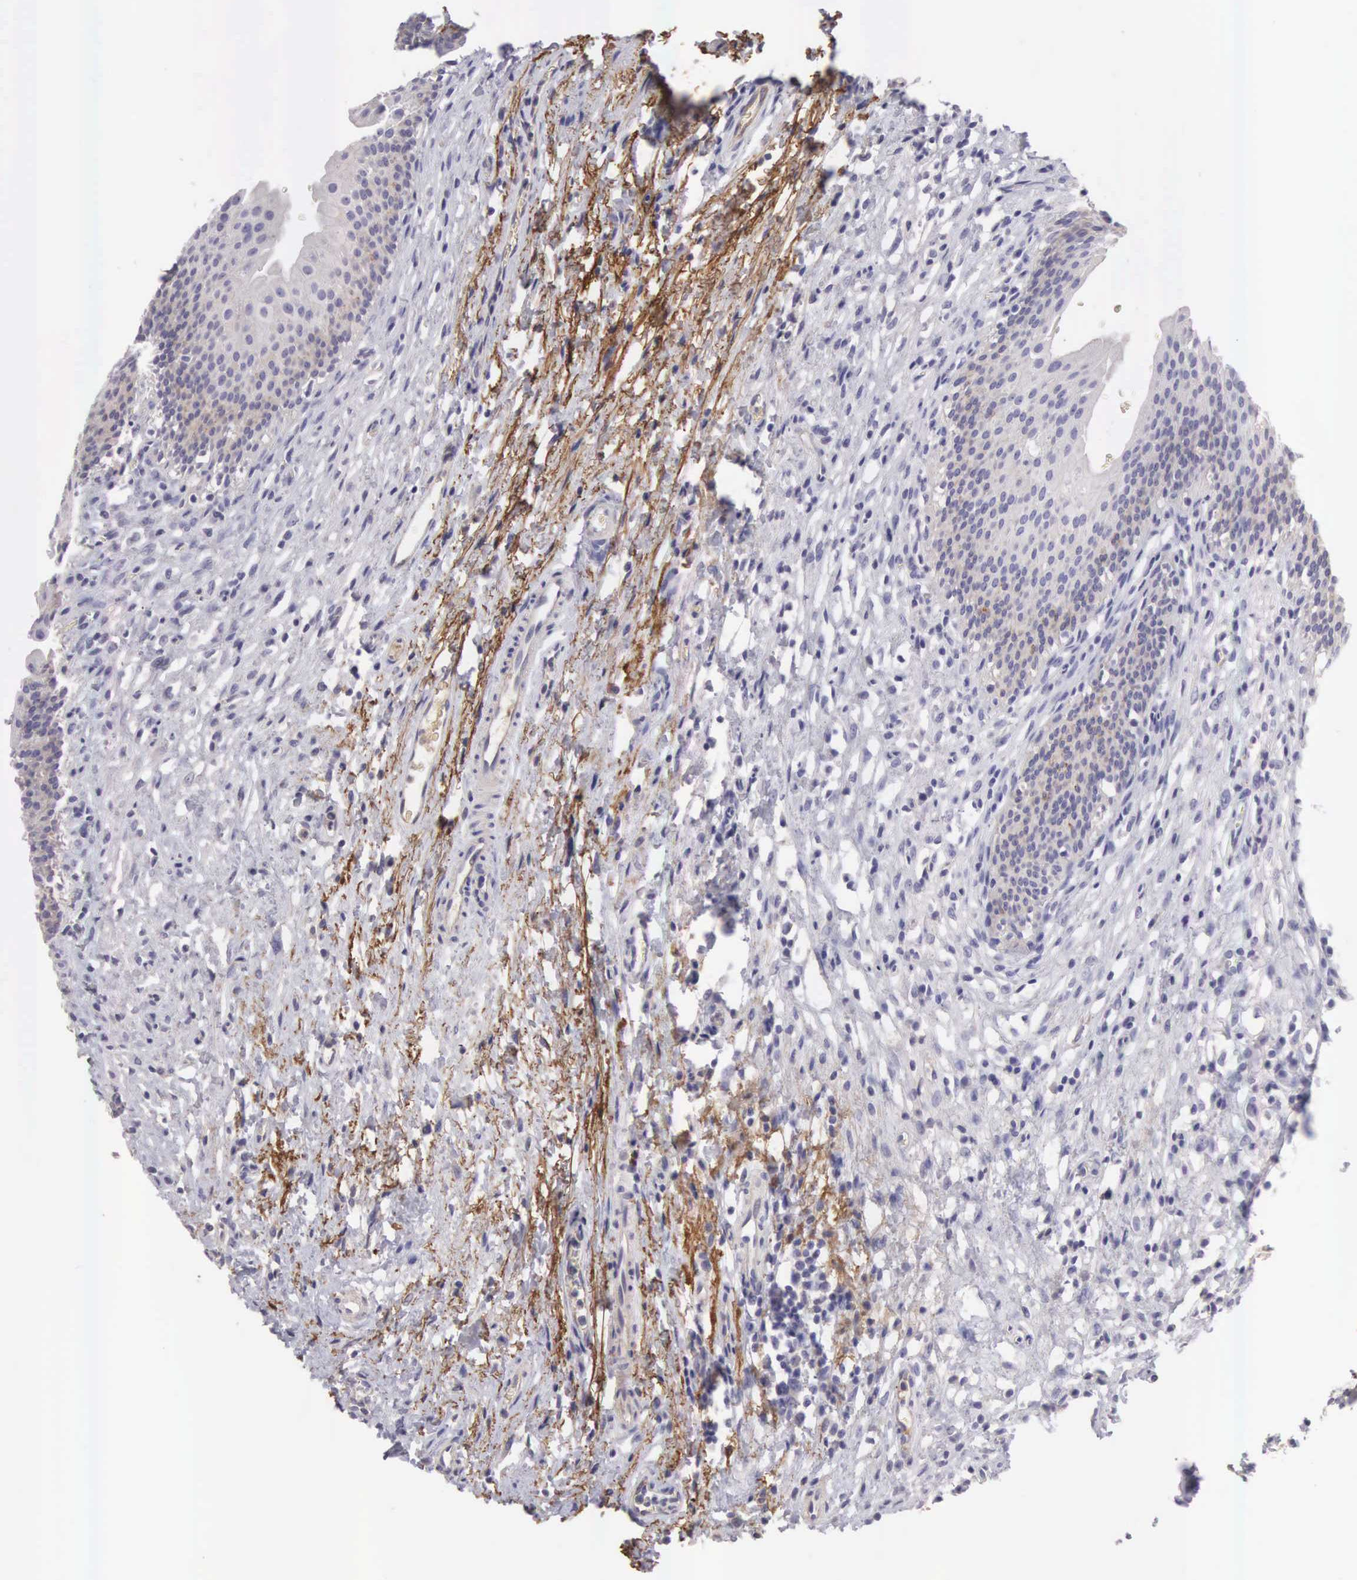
{"staining": {"intensity": "negative", "quantity": "none", "location": "none"}, "tissue": "urinary bladder", "cell_type": "Urothelial cells", "image_type": "normal", "snomed": [{"axis": "morphology", "description": "Normal tissue, NOS"}, {"axis": "morphology", "description": "Urothelial carcinoma, Low grade"}, {"axis": "topography", "description": "Smooth muscle"}, {"axis": "topography", "description": "Urinary bladder"}], "caption": "This is a micrograph of immunohistochemistry (IHC) staining of benign urinary bladder, which shows no positivity in urothelial cells.", "gene": "CLU", "patient": {"sex": "male", "age": 60}}